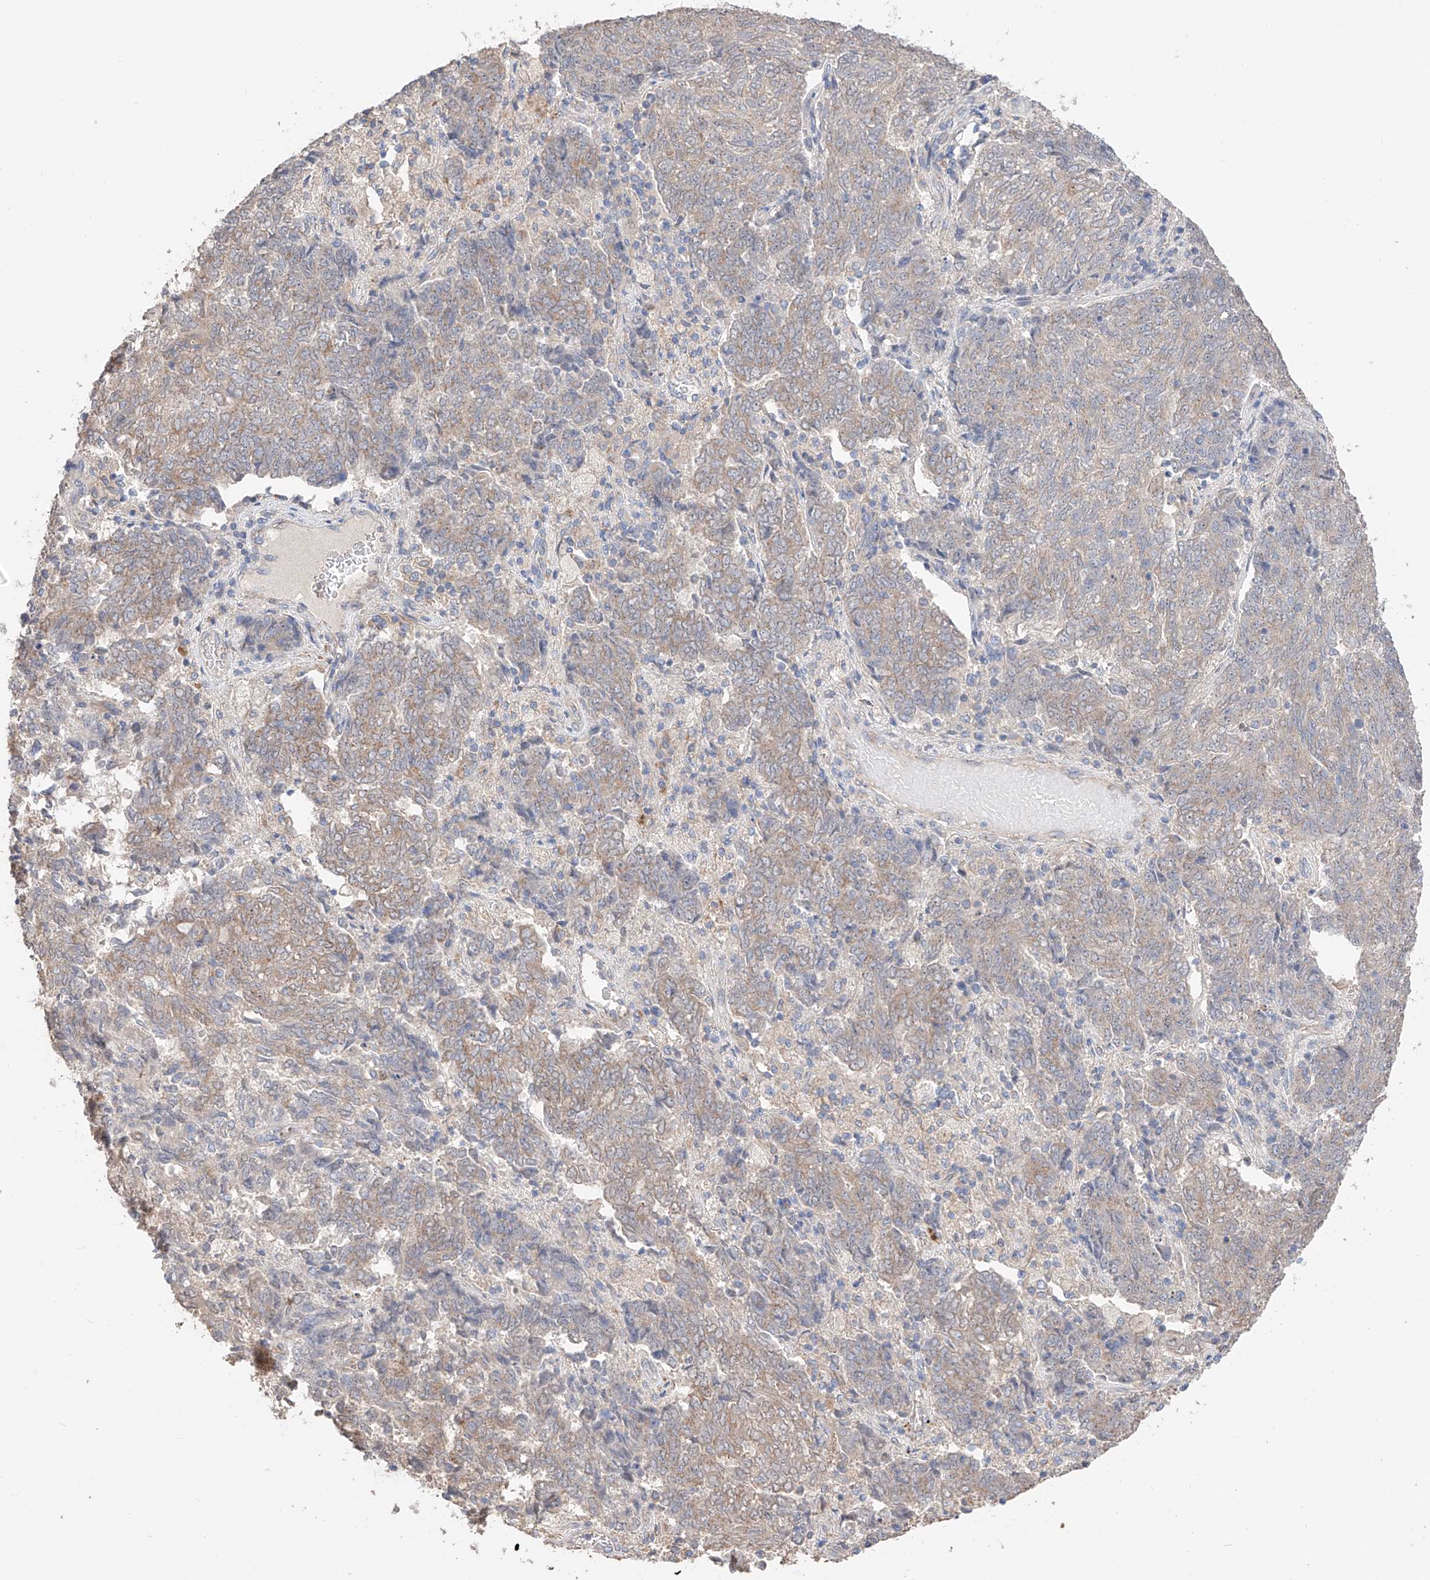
{"staining": {"intensity": "weak", "quantity": "25%-75%", "location": "cytoplasmic/membranous"}, "tissue": "endometrial cancer", "cell_type": "Tumor cells", "image_type": "cancer", "snomed": [{"axis": "morphology", "description": "Adenocarcinoma, NOS"}, {"axis": "topography", "description": "Endometrium"}], "caption": "Immunohistochemistry of human endometrial cancer demonstrates low levels of weak cytoplasmic/membranous positivity in about 25%-75% of tumor cells. The protein is stained brown, and the nuclei are stained in blue (DAB (3,3'-diaminobenzidine) IHC with brightfield microscopy, high magnification).", "gene": "MOSPD1", "patient": {"sex": "female", "age": 80}}